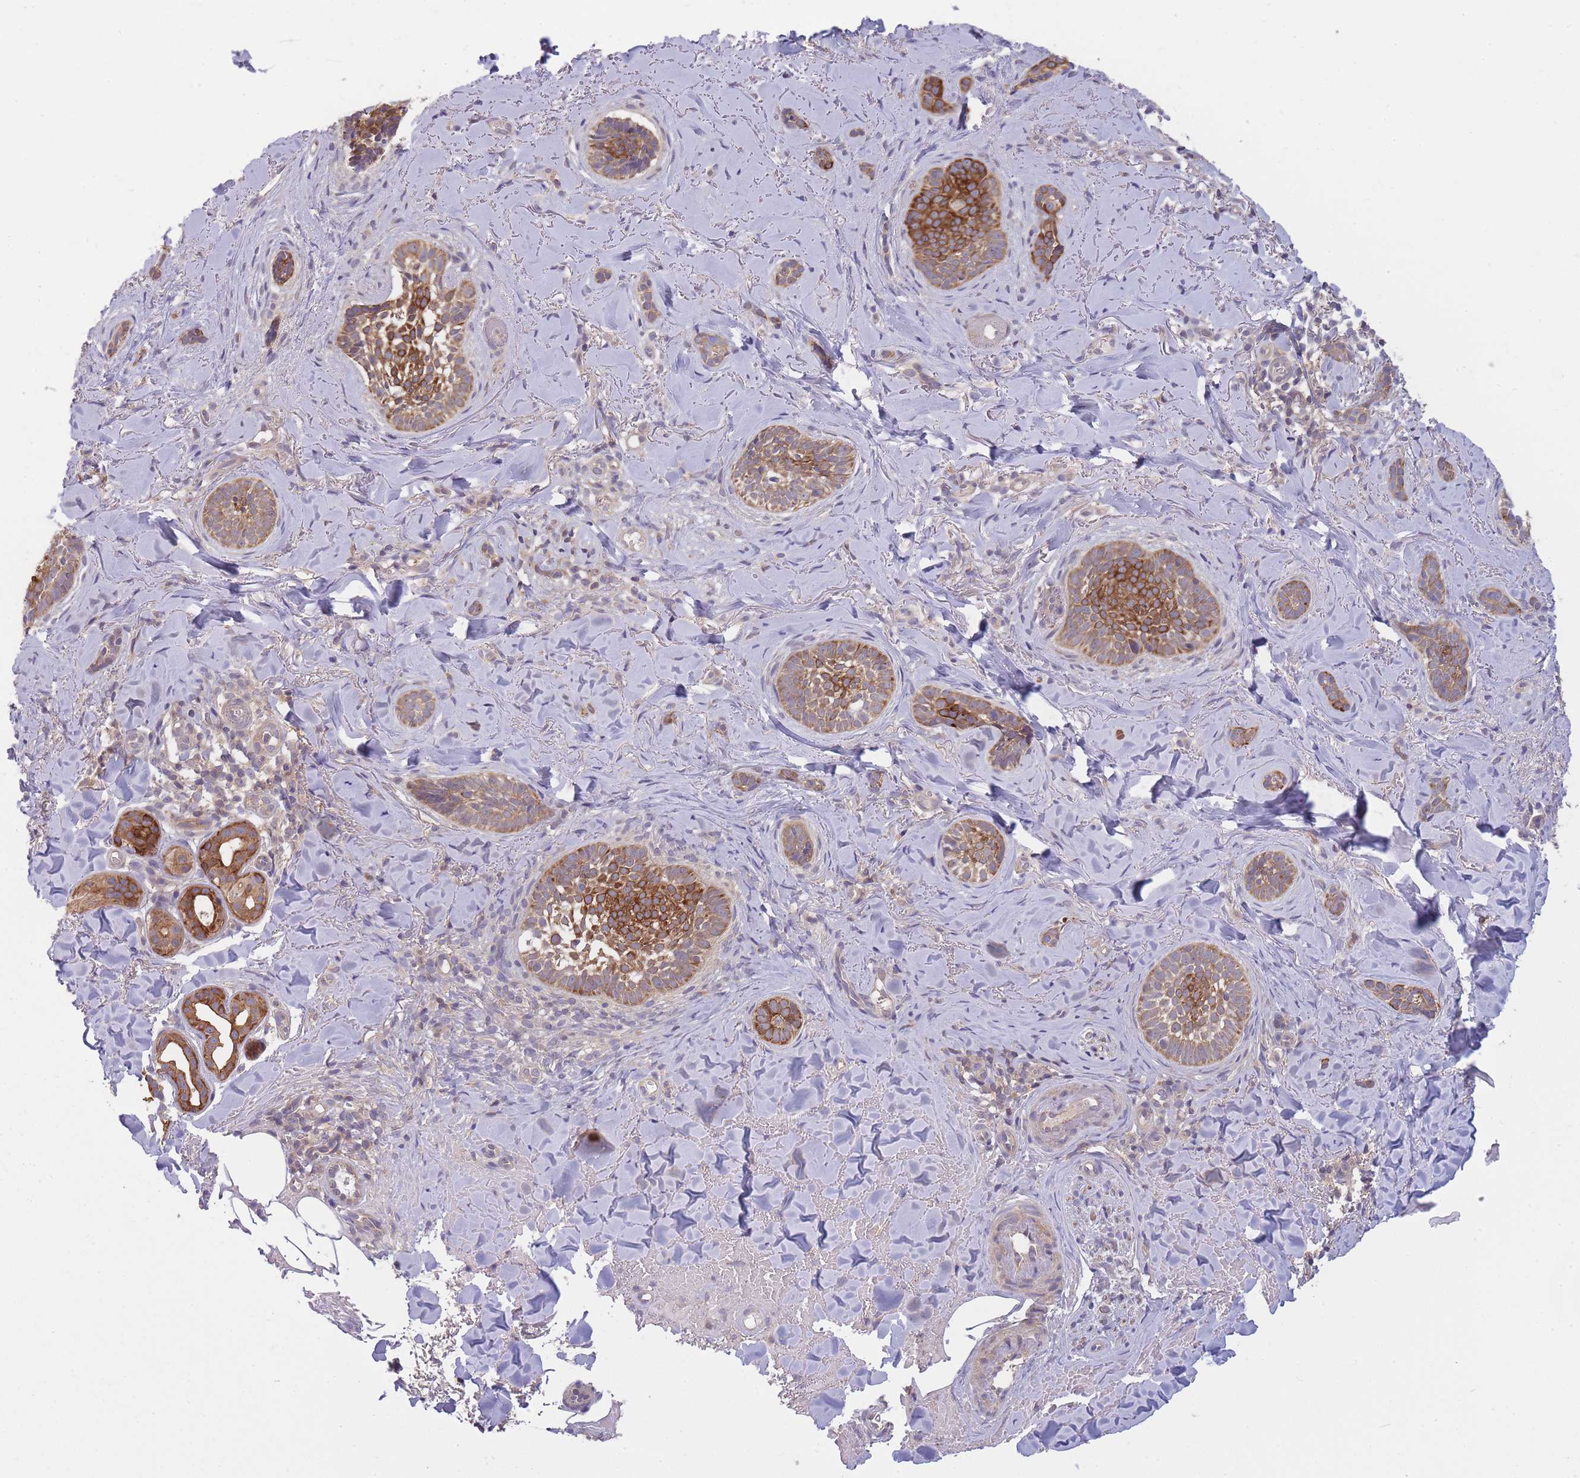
{"staining": {"intensity": "moderate", "quantity": ">75%", "location": "cytoplasmic/membranous"}, "tissue": "skin cancer", "cell_type": "Tumor cells", "image_type": "cancer", "snomed": [{"axis": "morphology", "description": "Basal cell carcinoma"}, {"axis": "topography", "description": "Skin"}], "caption": "A high-resolution micrograph shows immunohistochemistry staining of basal cell carcinoma (skin), which exhibits moderate cytoplasmic/membranous positivity in approximately >75% of tumor cells. (DAB = brown stain, brightfield microscopy at high magnification).", "gene": "PFDN6", "patient": {"sex": "female", "age": 55}}